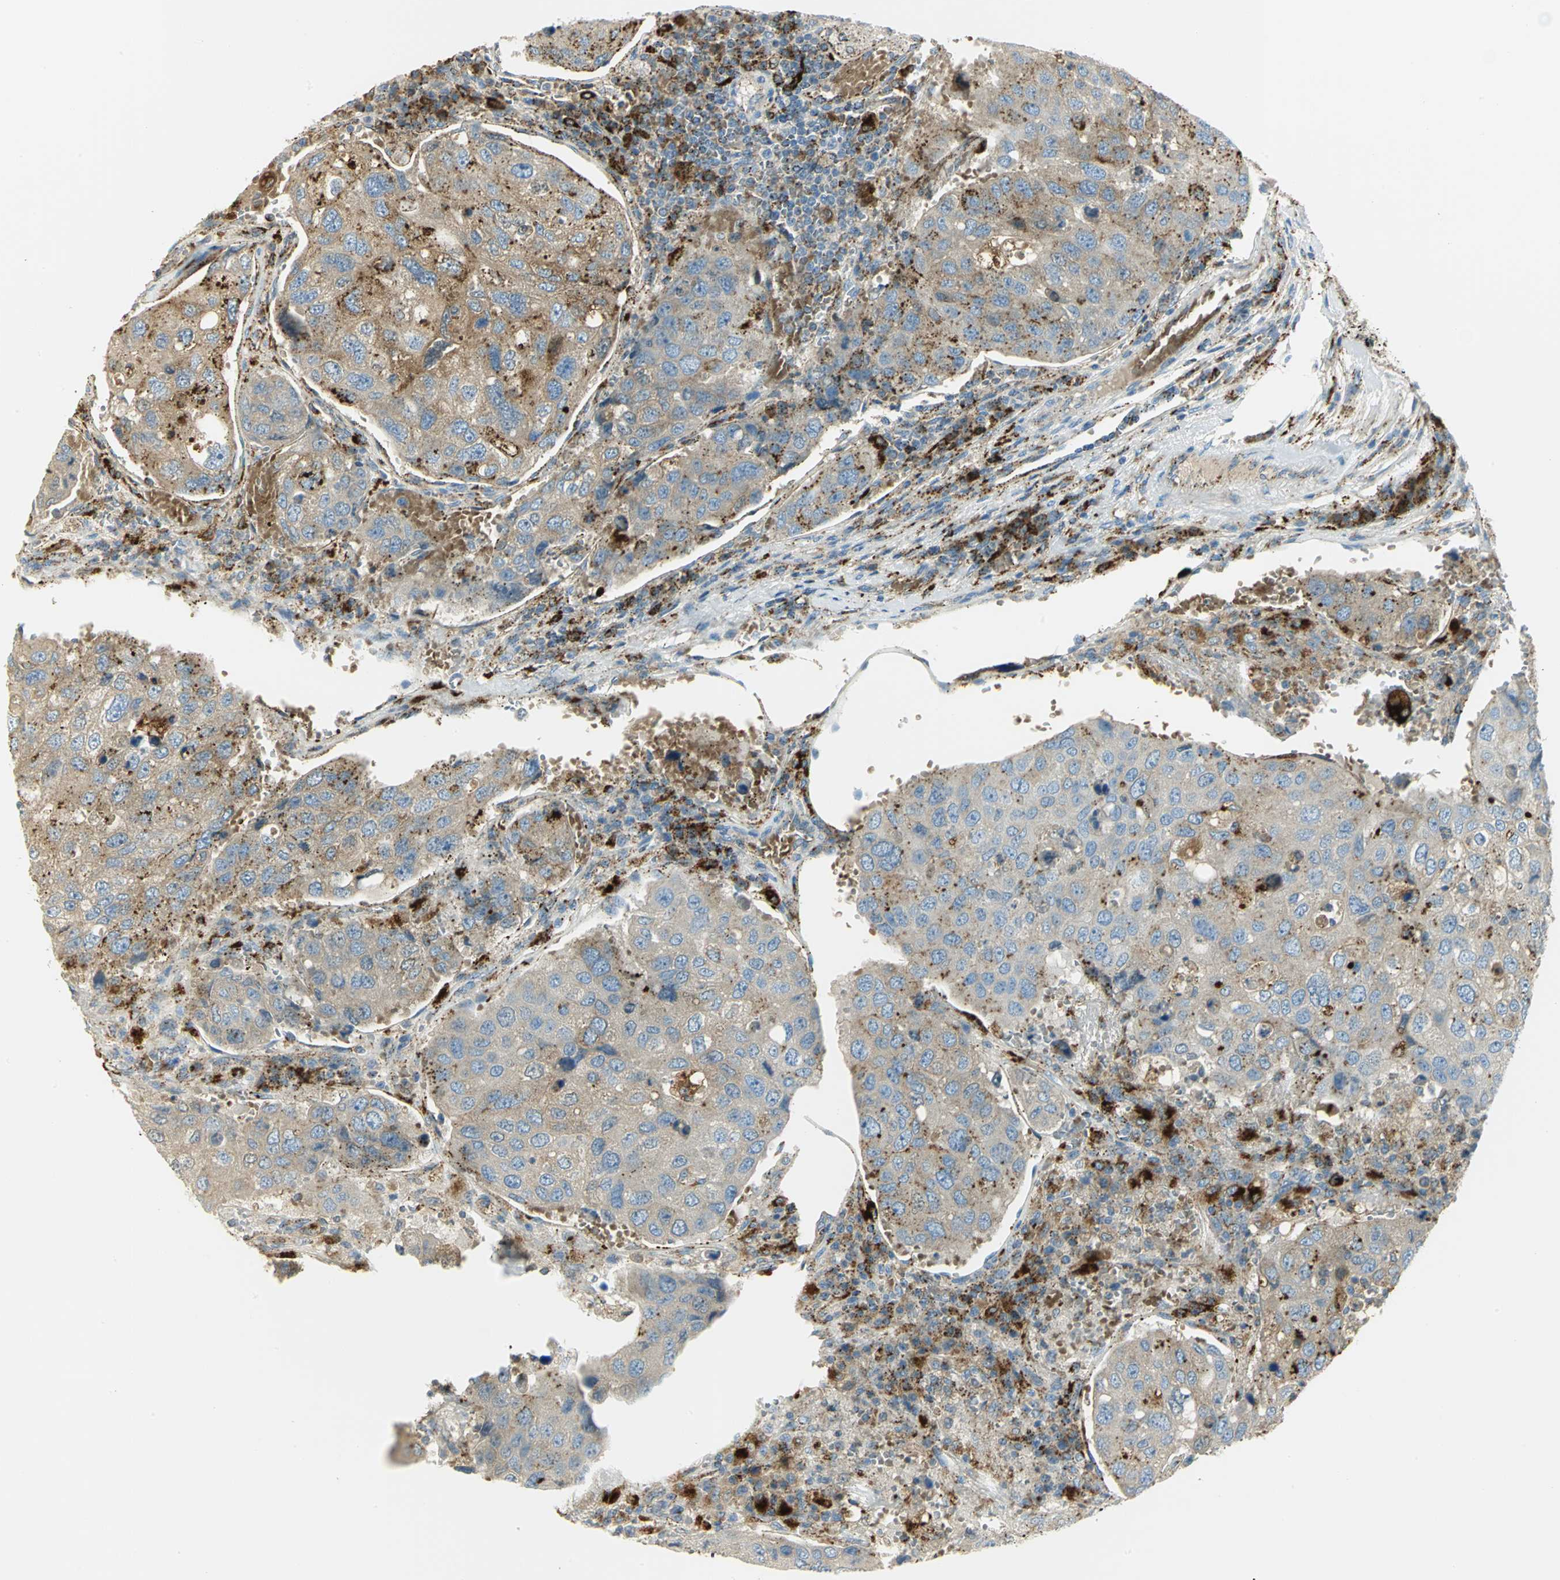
{"staining": {"intensity": "moderate", "quantity": ">75%", "location": "cytoplasmic/membranous"}, "tissue": "urothelial cancer", "cell_type": "Tumor cells", "image_type": "cancer", "snomed": [{"axis": "morphology", "description": "Urothelial carcinoma, High grade"}, {"axis": "topography", "description": "Lymph node"}, {"axis": "topography", "description": "Urinary bladder"}], "caption": "Urothelial cancer was stained to show a protein in brown. There is medium levels of moderate cytoplasmic/membranous staining in about >75% of tumor cells. The staining is performed using DAB (3,3'-diaminobenzidine) brown chromogen to label protein expression. The nuclei are counter-stained blue using hematoxylin.", "gene": "ARSA", "patient": {"sex": "male", "age": 51}}